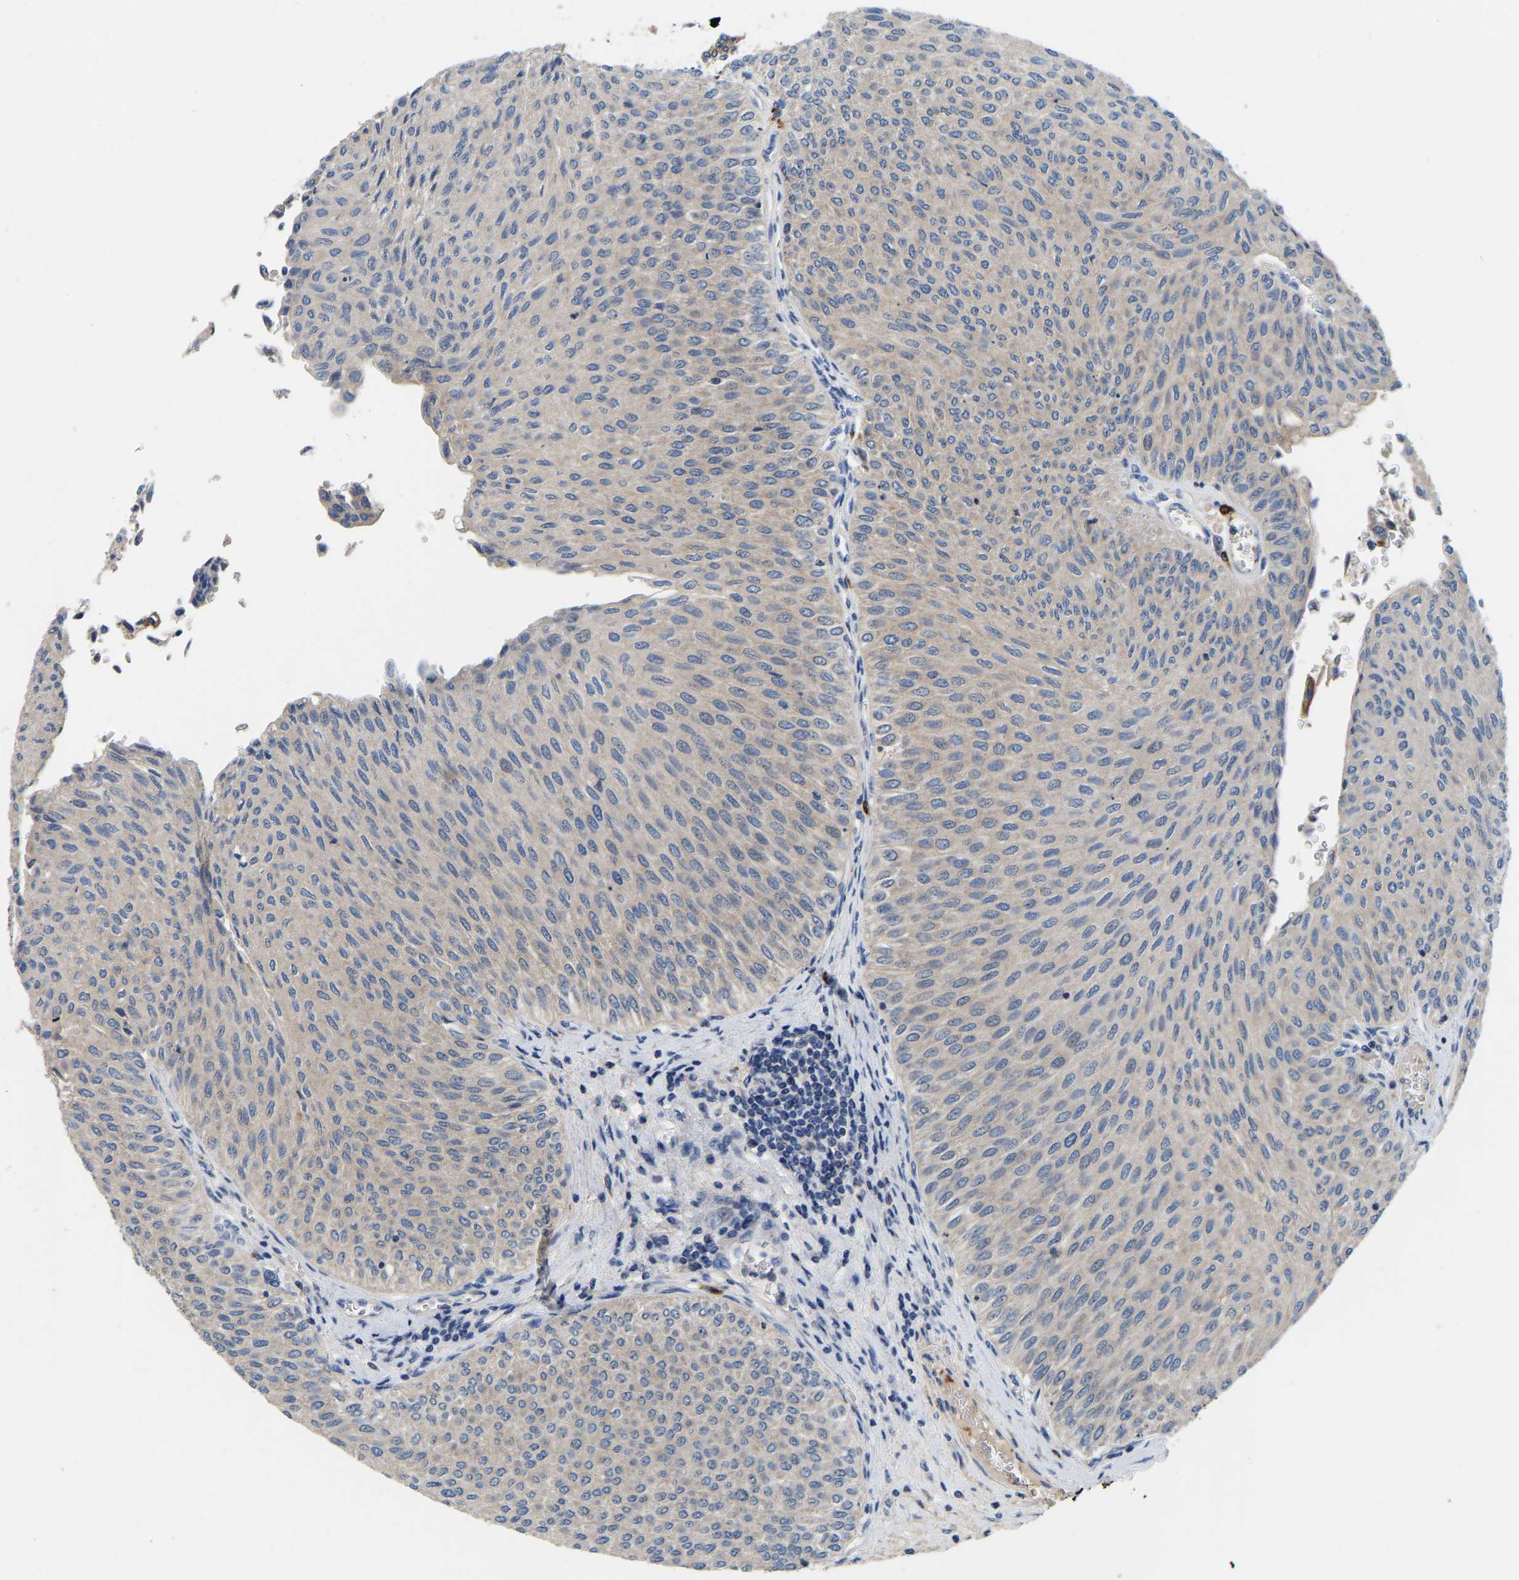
{"staining": {"intensity": "negative", "quantity": "none", "location": "none"}, "tissue": "urothelial cancer", "cell_type": "Tumor cells", "image_type": "cancer", "snomed": [{"axis": "morphology", "description": "Urothelial carcinoma, Low grade"}, {"axis": "topography", "description": "Urinary bladder"}], "caption": "This is an immunohistochemistry histopathology image of human urothelial carcinoma (low-grade). There is no positivity in tumor cells.", "gene": "RAB27B", "patient": {"sex": "male", "age": 78}}